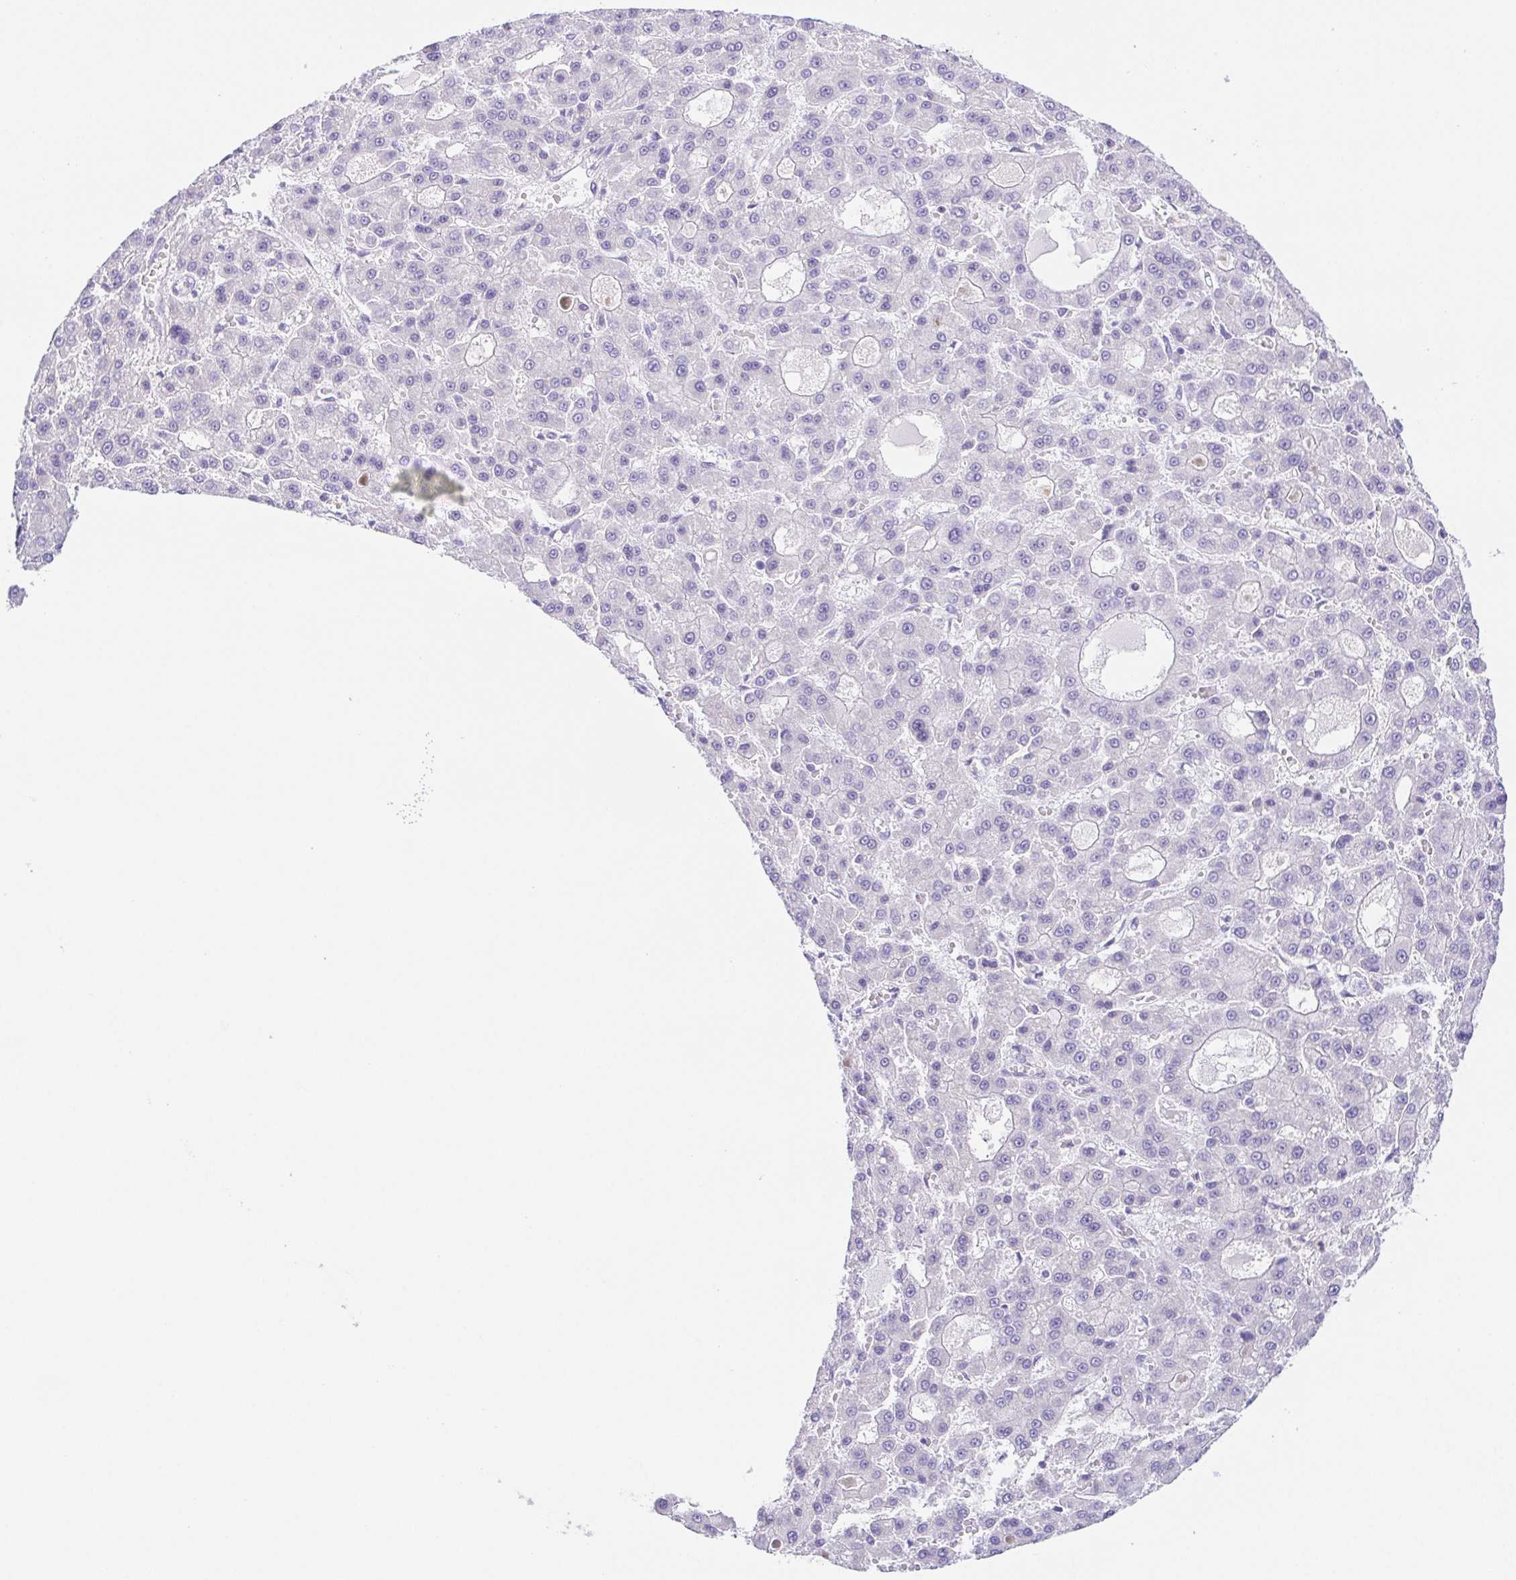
{"staining": {"intensity": "negative", "quantity": "none", "location": "none"}, "tissue": "liver cancer", "cell_type": "Tumor cells", "image_type": "cancer", "snomed": [{"axis": "morphology", "description": "Carcinoma, Hepatocellular, NOS"}, {"axis": "topography", "description": "Liver"}], "caption": "The immunohistochemistry image has no significant expression in tumor cells of liver cancer (hepatocellular carcinoma) tissue. Nuclei are stained in blue.", "gene": "KRTDAP", "patient": {"sex": "male", "age": 70}}